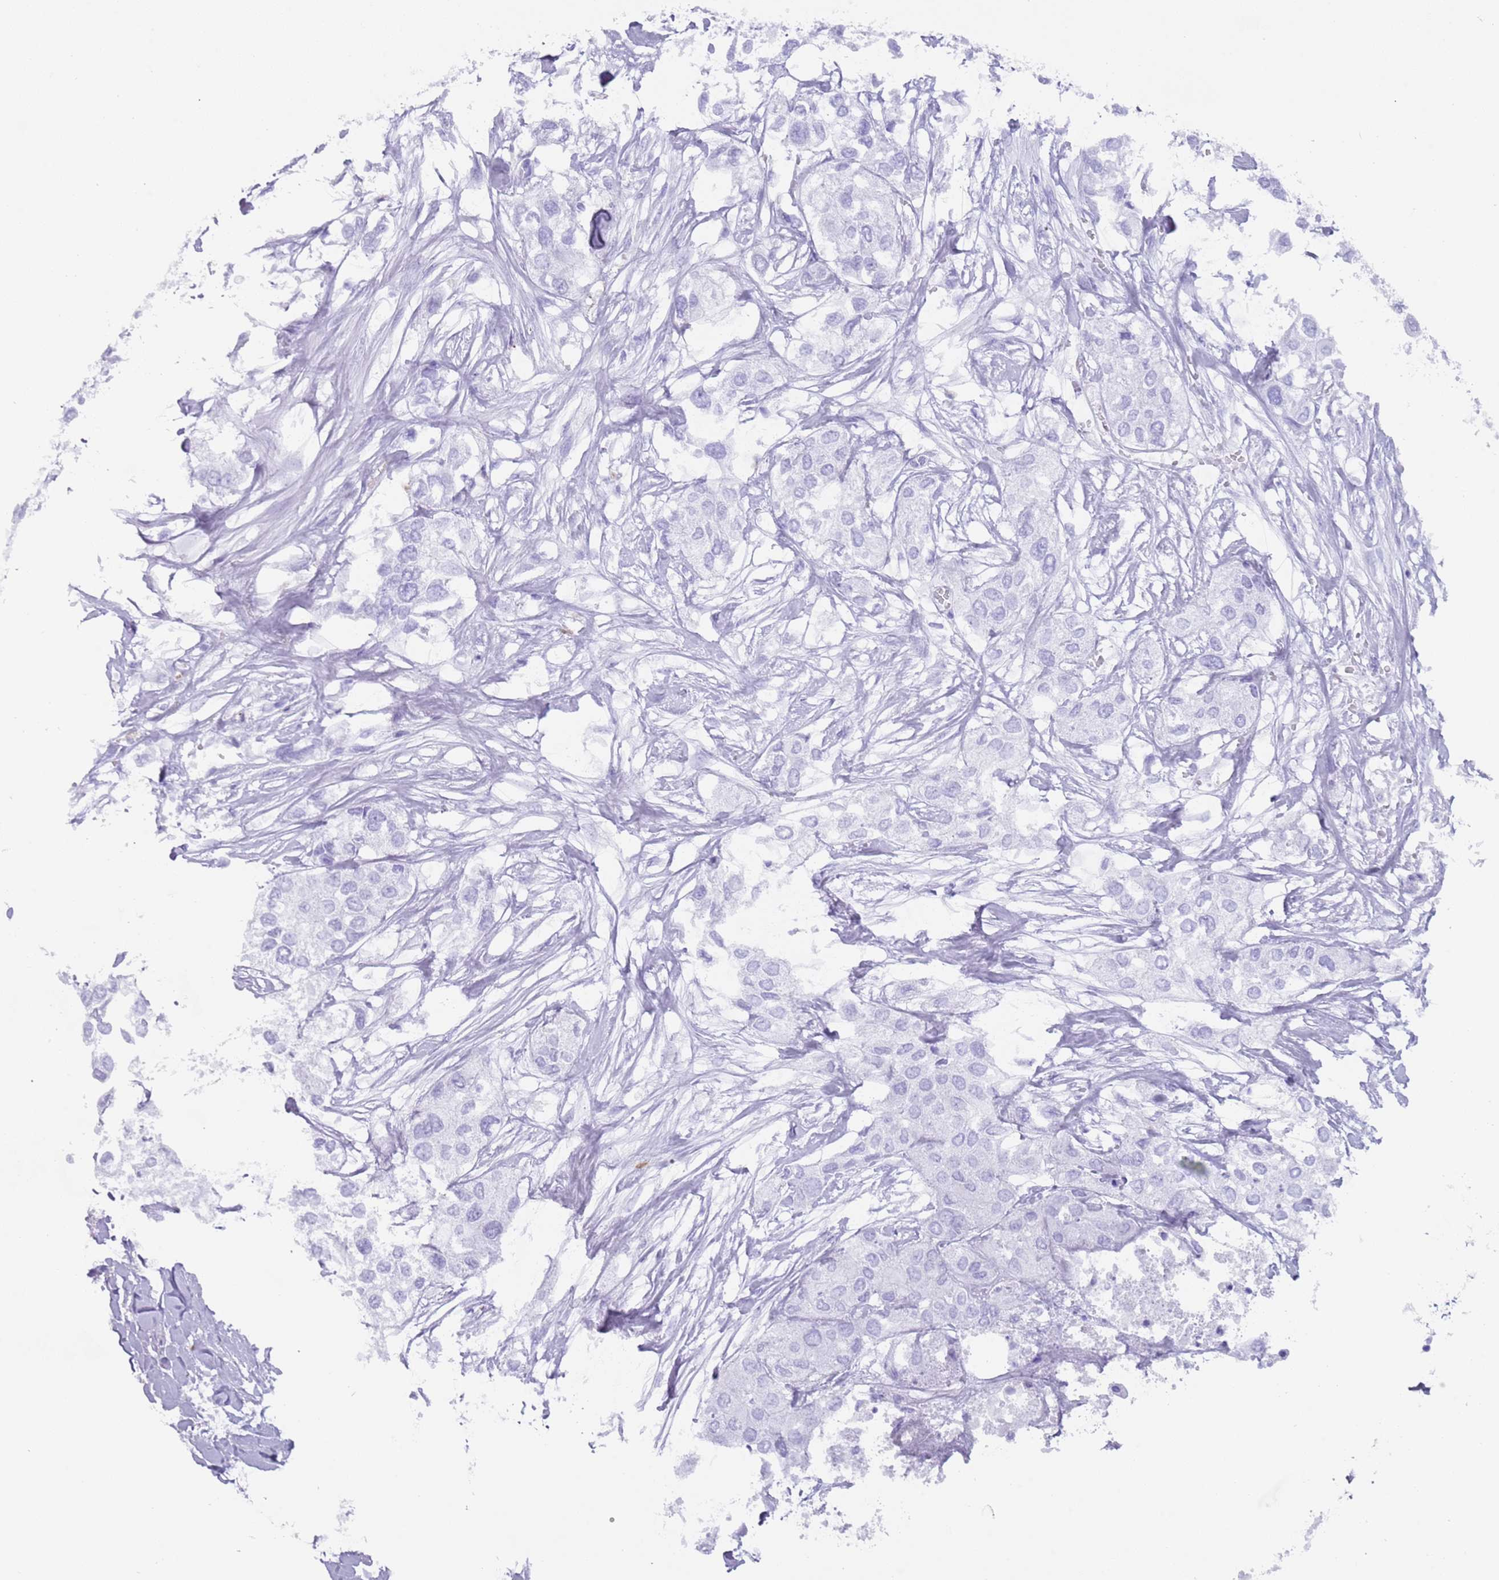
{"staining": {"intensity": "negative", "quantity": "none", "location": "none"}, "tissue": "urothelial cancer", "cell_type": "Tumor cells", "image_type": "cancer", "snomed": [{"axis": "morphology", "description": "Urothelial carcinoma, High grade"}, {"axis": "topography", "description": "Urinary bladder"}], "caption": "Immunohistochemical staining of human urothelial cancer demonstrates no significant expression in tumor cells. (DAB (3,3'-diaminobenzidine) immunohistochemistry, high magnification).", "gene": "MYADML2", "patient": {"sex": "male", "age": 64}}